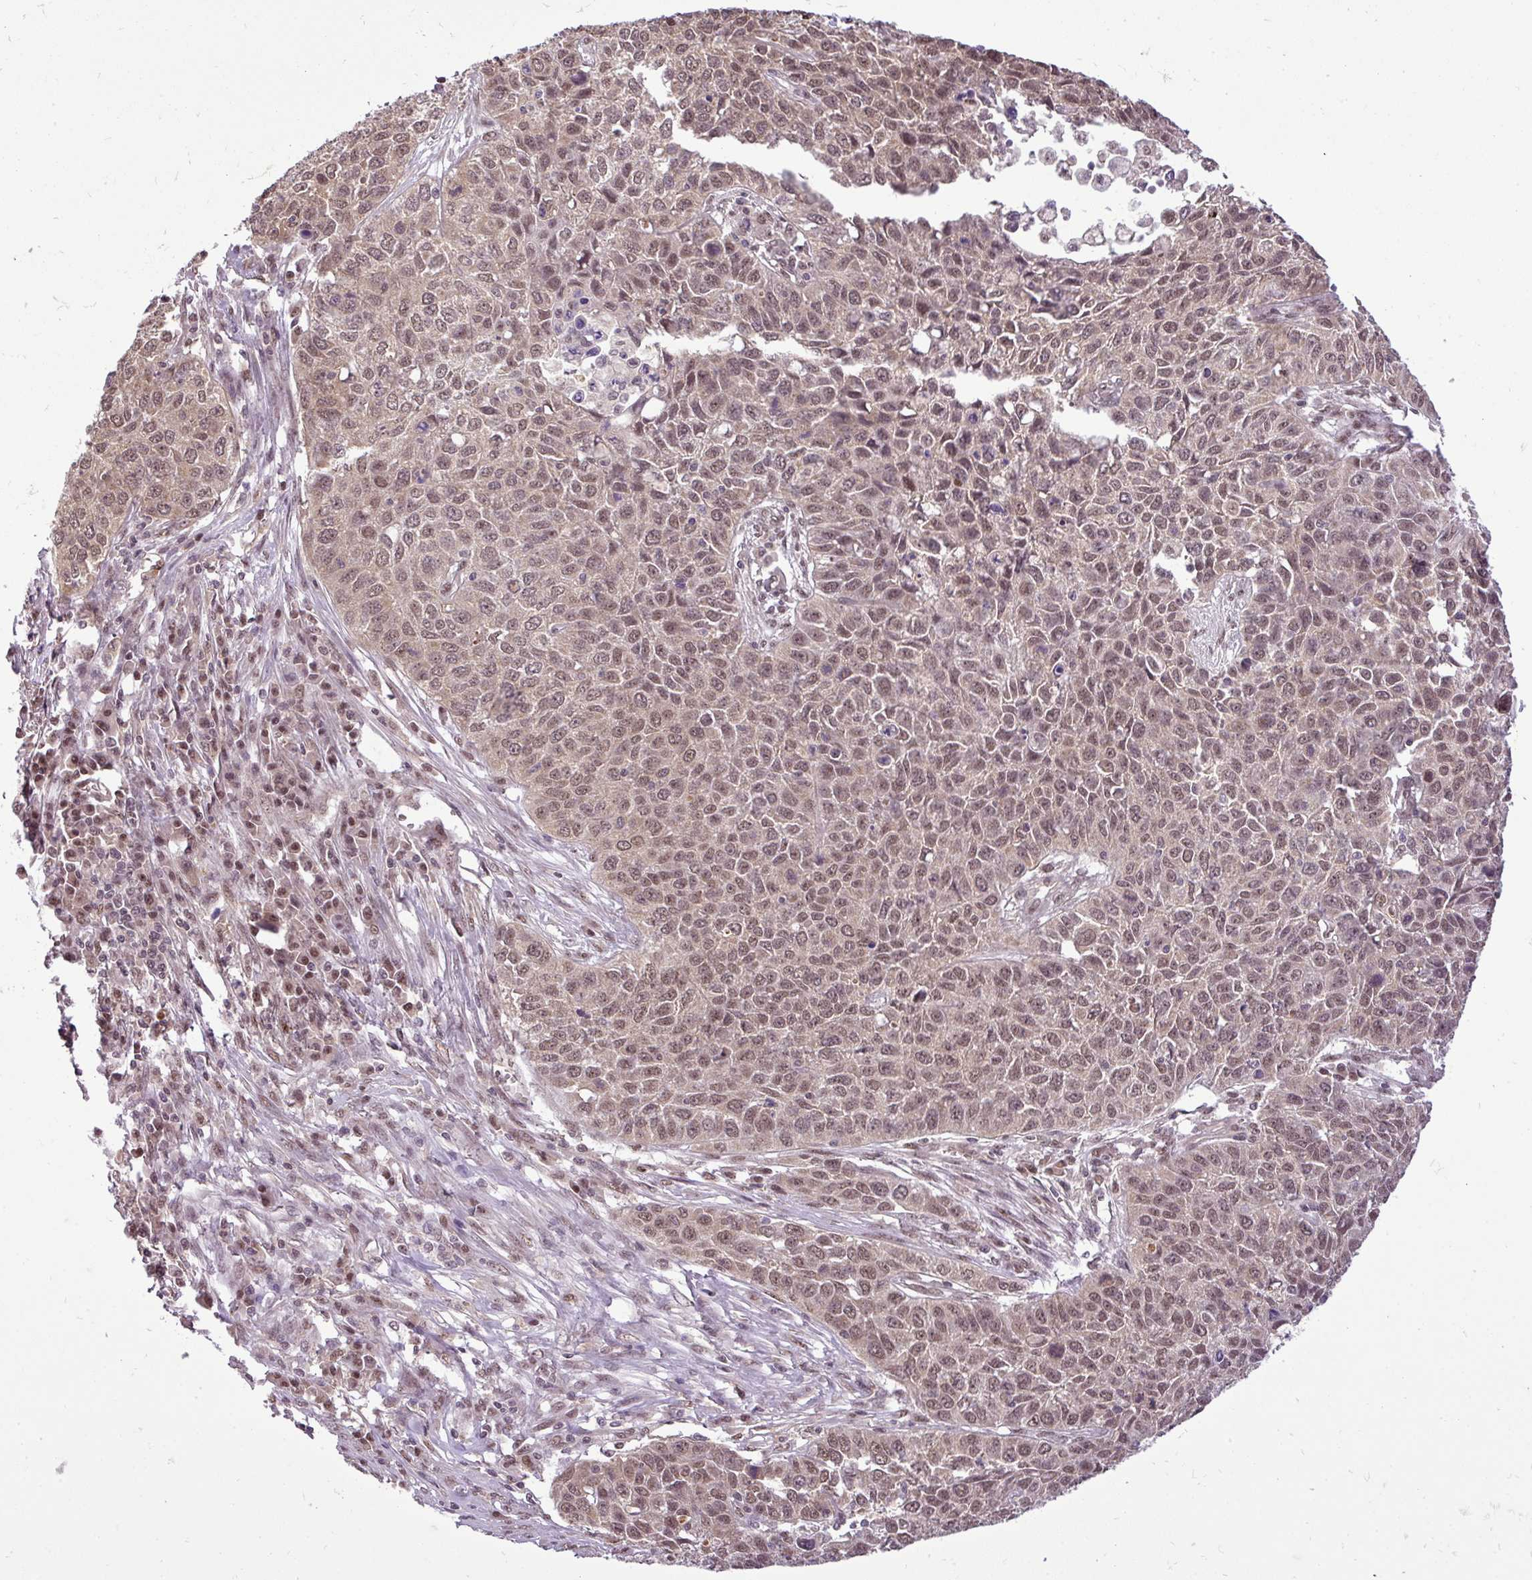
{"staining": {"intensity": "moderate", "quantity": ">75%", "location": "nuclear"}, "tissue": "lung cancer", "cell_type": "Tumor cells", "image_type": "cancer", "snomed": [{"axis": "morphology", "description": "Squamous cell carcinoma, NOS"}, {"axis": "topography", "description": "Lung"}], "caption": "High-magnification brightfield microscopy of lung cancer stained with DAB (brown) and counterstained with hematoxylin (blue). tumor cells exhibit moderate nuclear staining is seen in about>75% of cells. Nuclei are stained in blue.", "gene": "MFHAS1", "patient": {"sex": "male", "age": 76}}